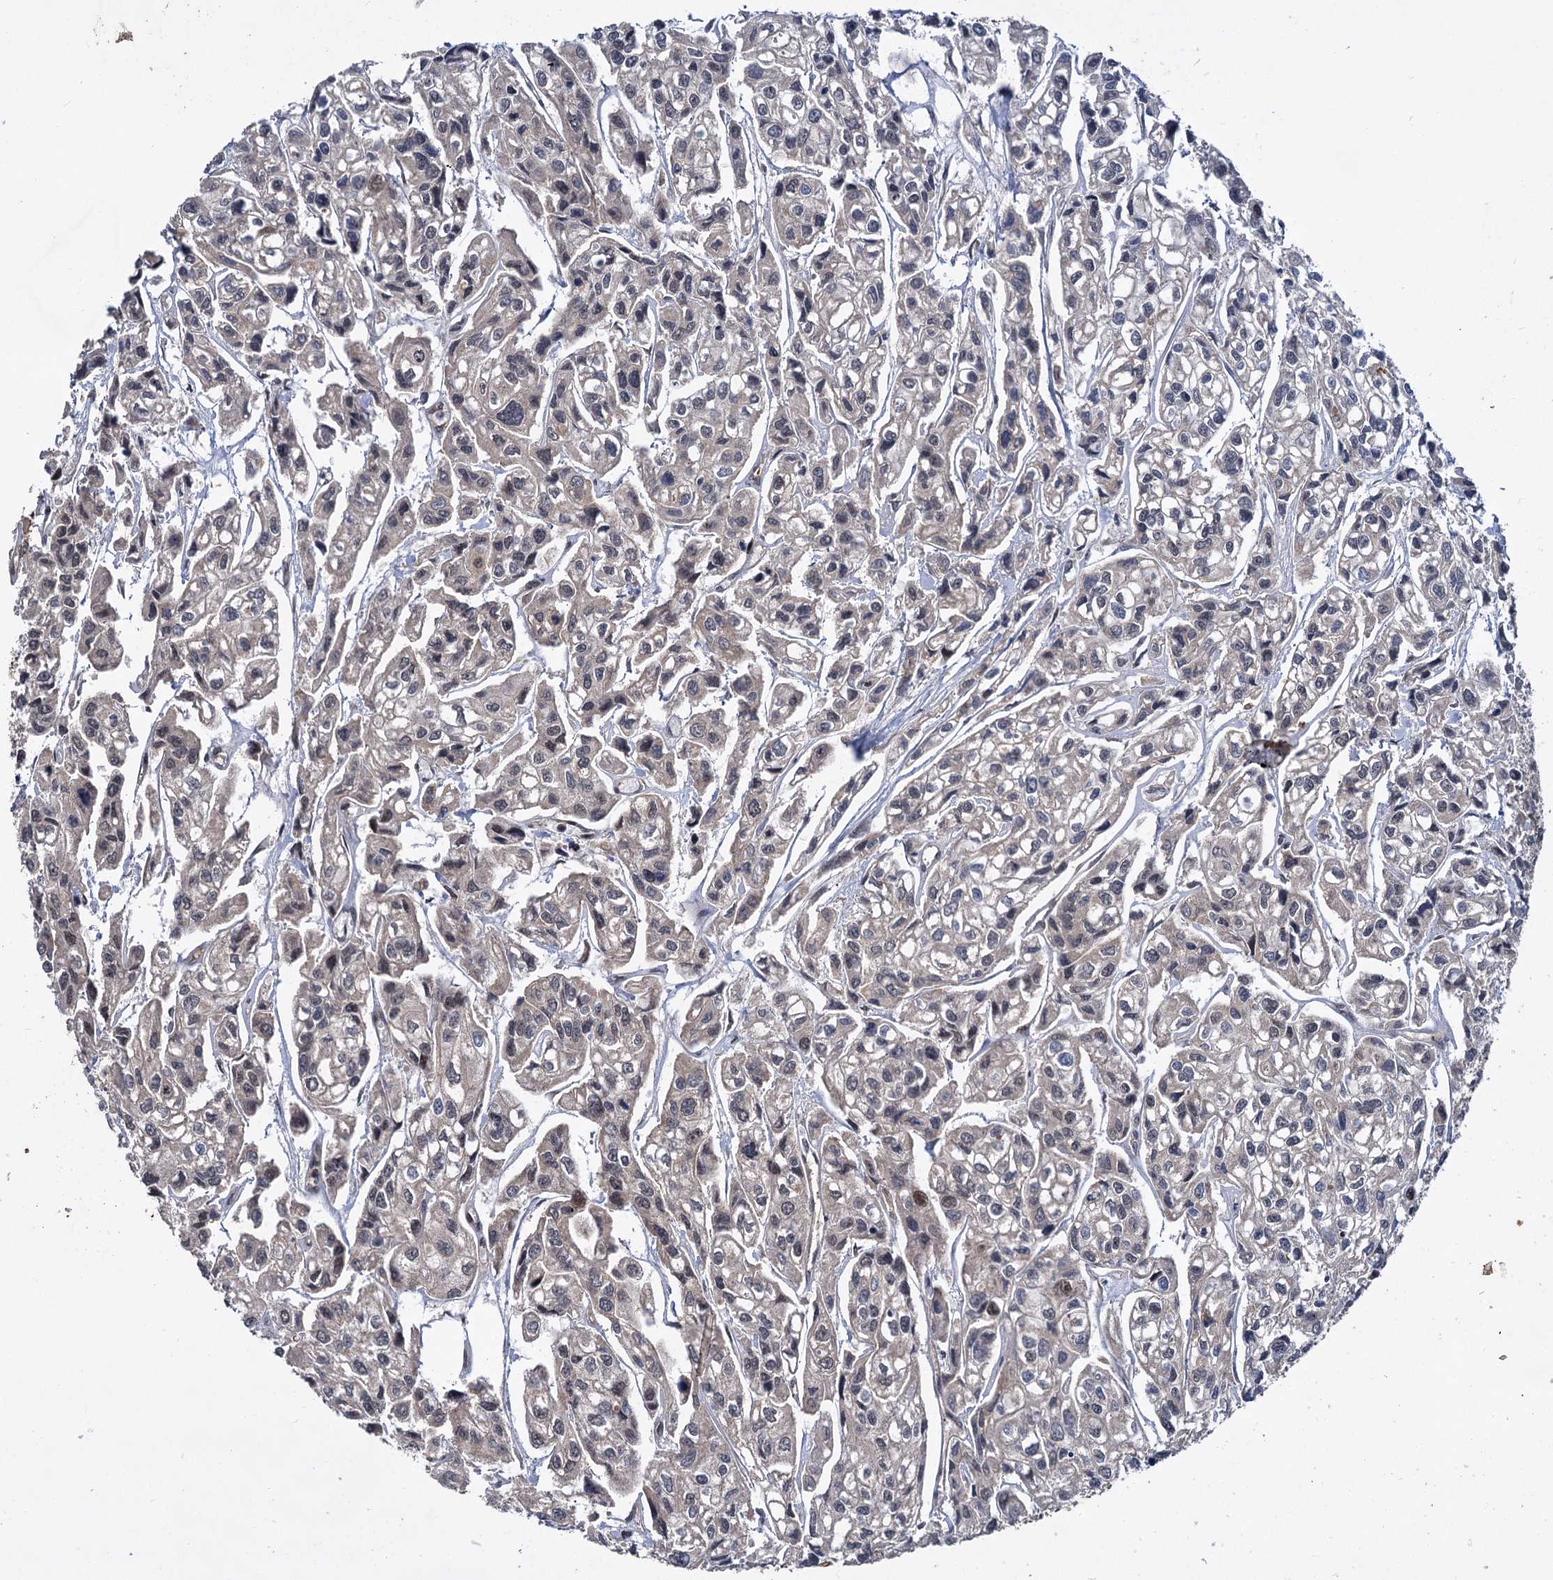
{"staining": {"intensity": "weak", "quantity": "<25%", "location": "nuclear"}, "tissue": "urothelial cancer", "cell_type": "Tumor cells", "image_type": "cancer", "snomed": [{"axis": "morphology", "description": "Urothelial carcinoma, High grade"}, {"axis": "topography", "description": "Urinary bladder"}], "caption": "Urothelial carcinoma (high-grade) stained for a protein using immunohistochemistry exhibits no expression tumor cells.", "gene": "ABLIM1", "patient": {"sex": "male", "age": 67}}